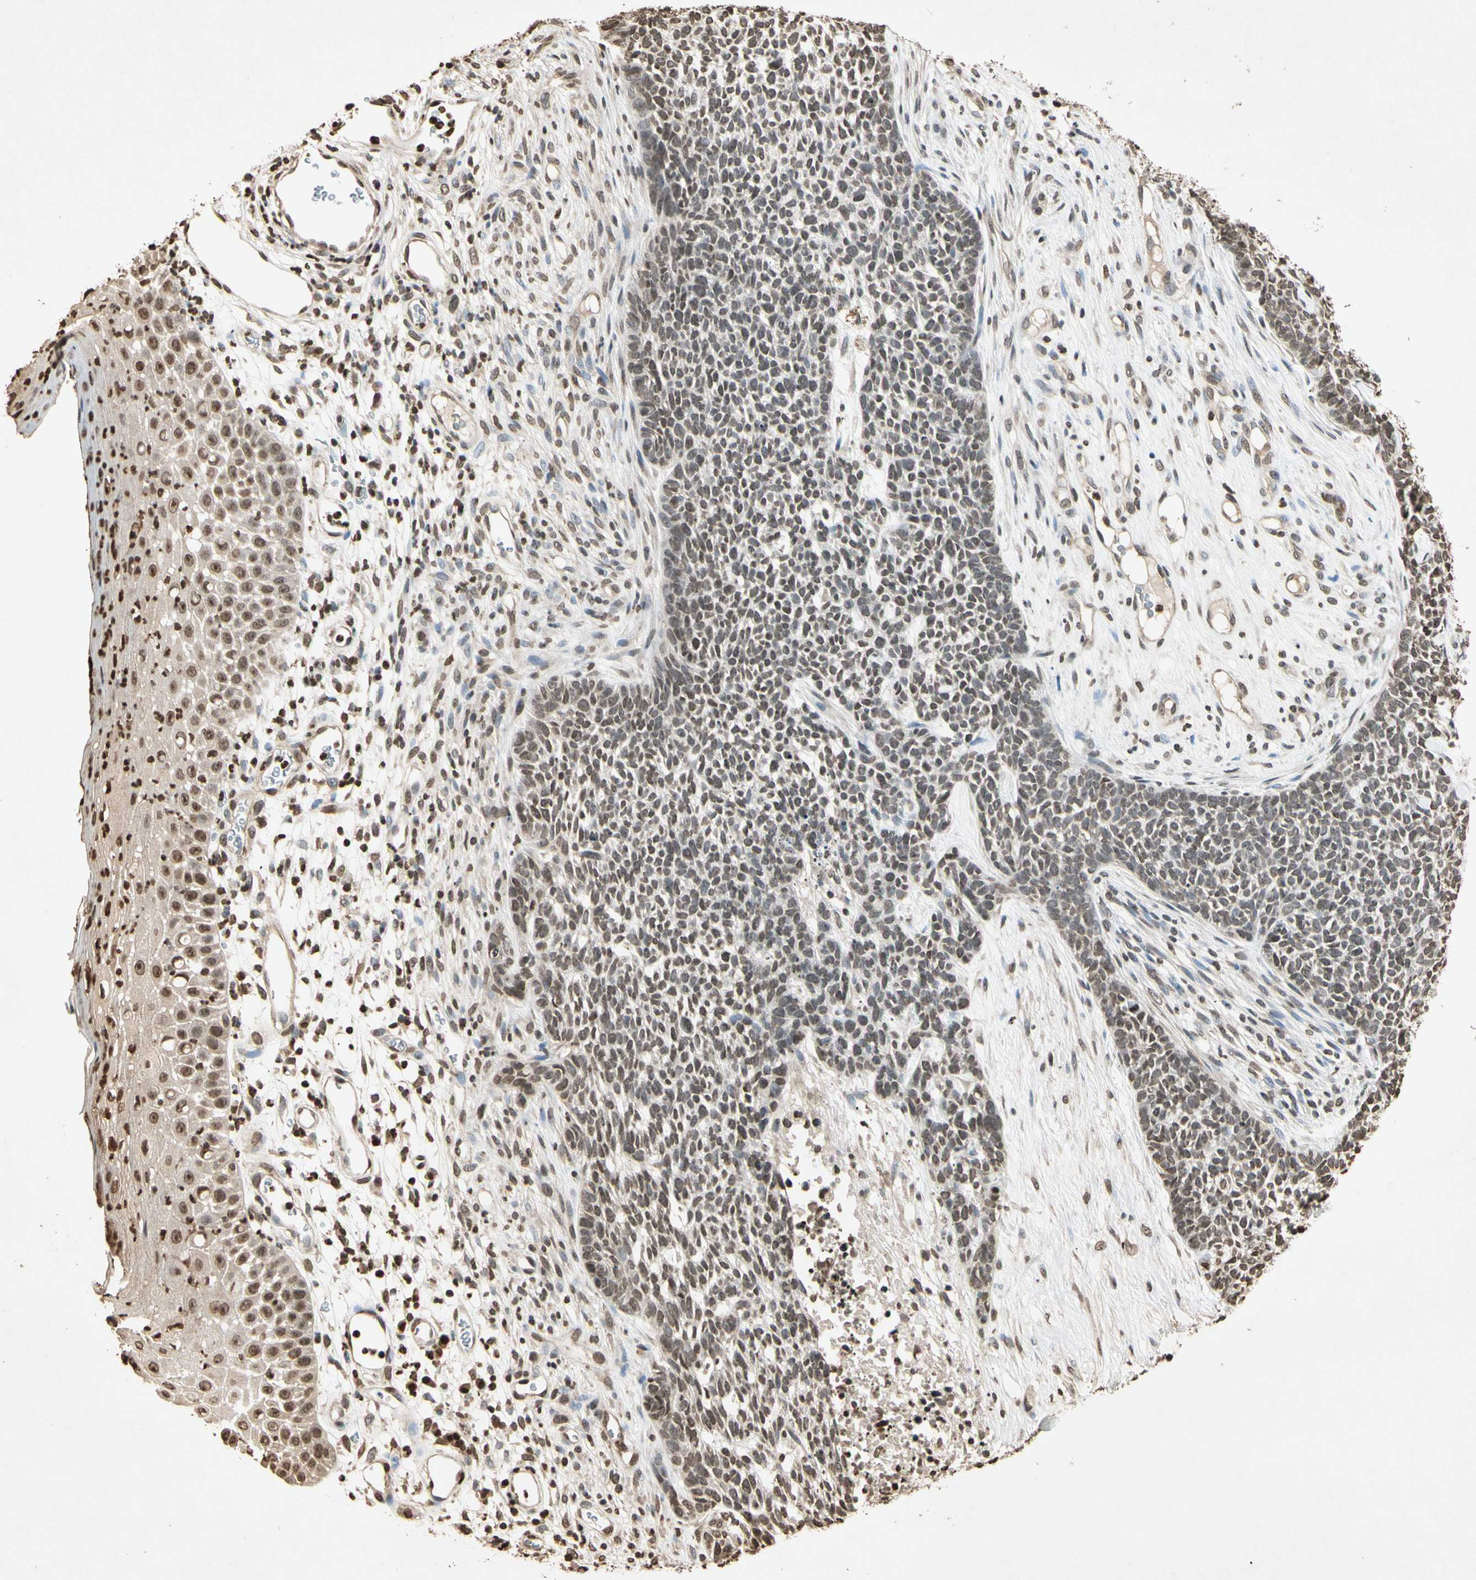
{"staining": {"intensity": "weak", "quantity": "25%-75%", "location": "nuclear"}, "tissue": "skin cancer", "cell_type": "Tumor cells", "image_type": "cancer", "snomed": [{"axis": "morphology", "description": "Basal cell carcinoma"}, {"axis": "topography", "description": "Skin"}], "caption": "Human basal cell carcinoma (skin) stained with a brown dye shows weak nuclear positive staining in approximately 25%-75% of tumor cells.", "gene": "TOP1", "patient": {"sex": "female", "age": 84}}